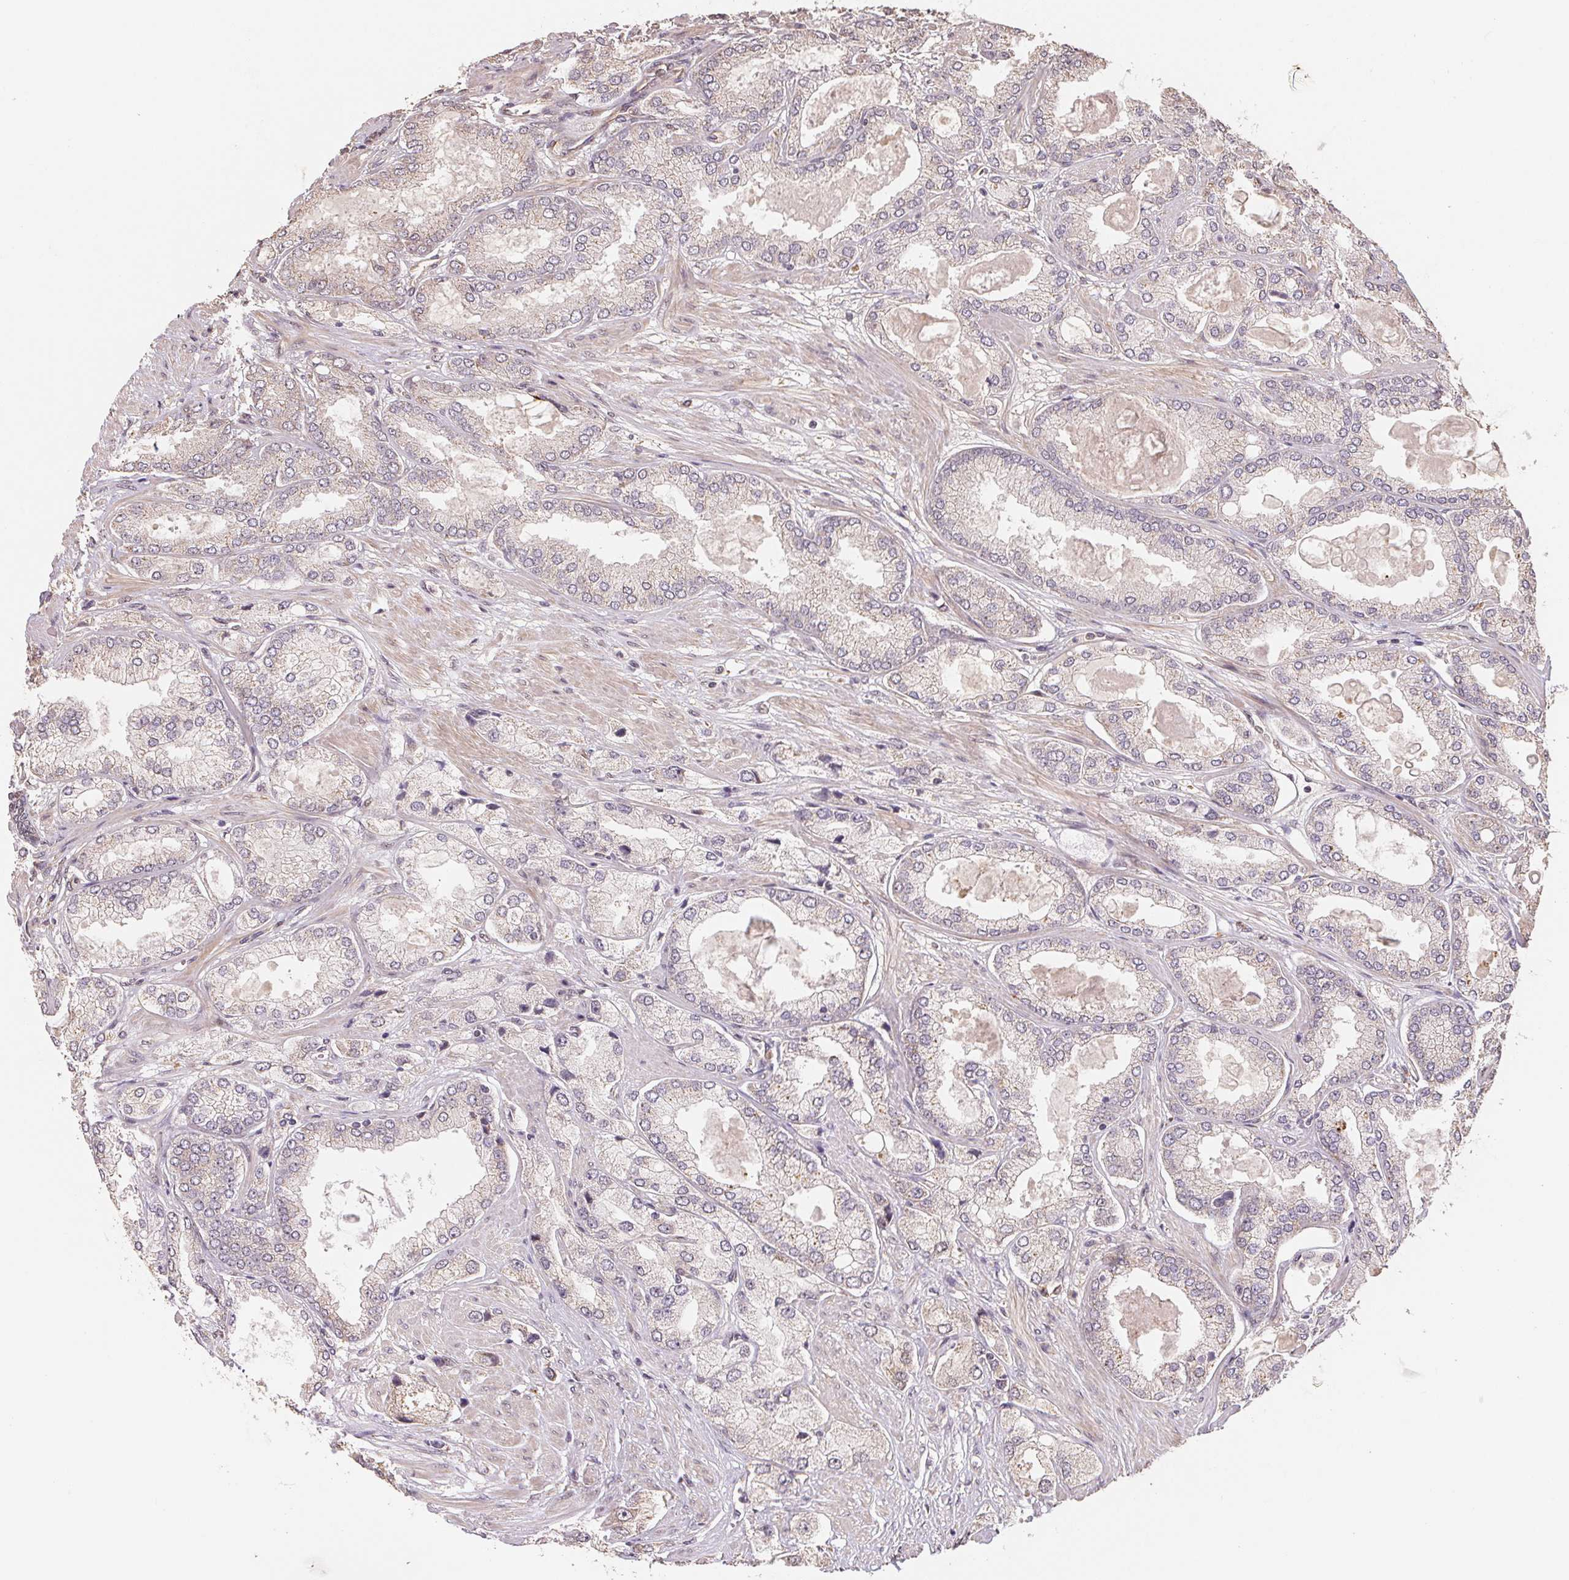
{"staining": {"intensity": "negative", "quantity": "none", "location": "none"}, "tissue": "prostate cancer", "cell_type": "Tumor cells", "image_type": "cancer", "snomed": [{"axis": "morphology", "description": "Adenocarcinoma, High grade"}, {"axis": "topography", "description": "Prostate"}], "caption": "This is an immunohistochemistry histopathology image of human prostate cancer. There is no staining in tumor cells.", "gene": "TMEM222", "patient": {"sex": "male", "age": 68}}